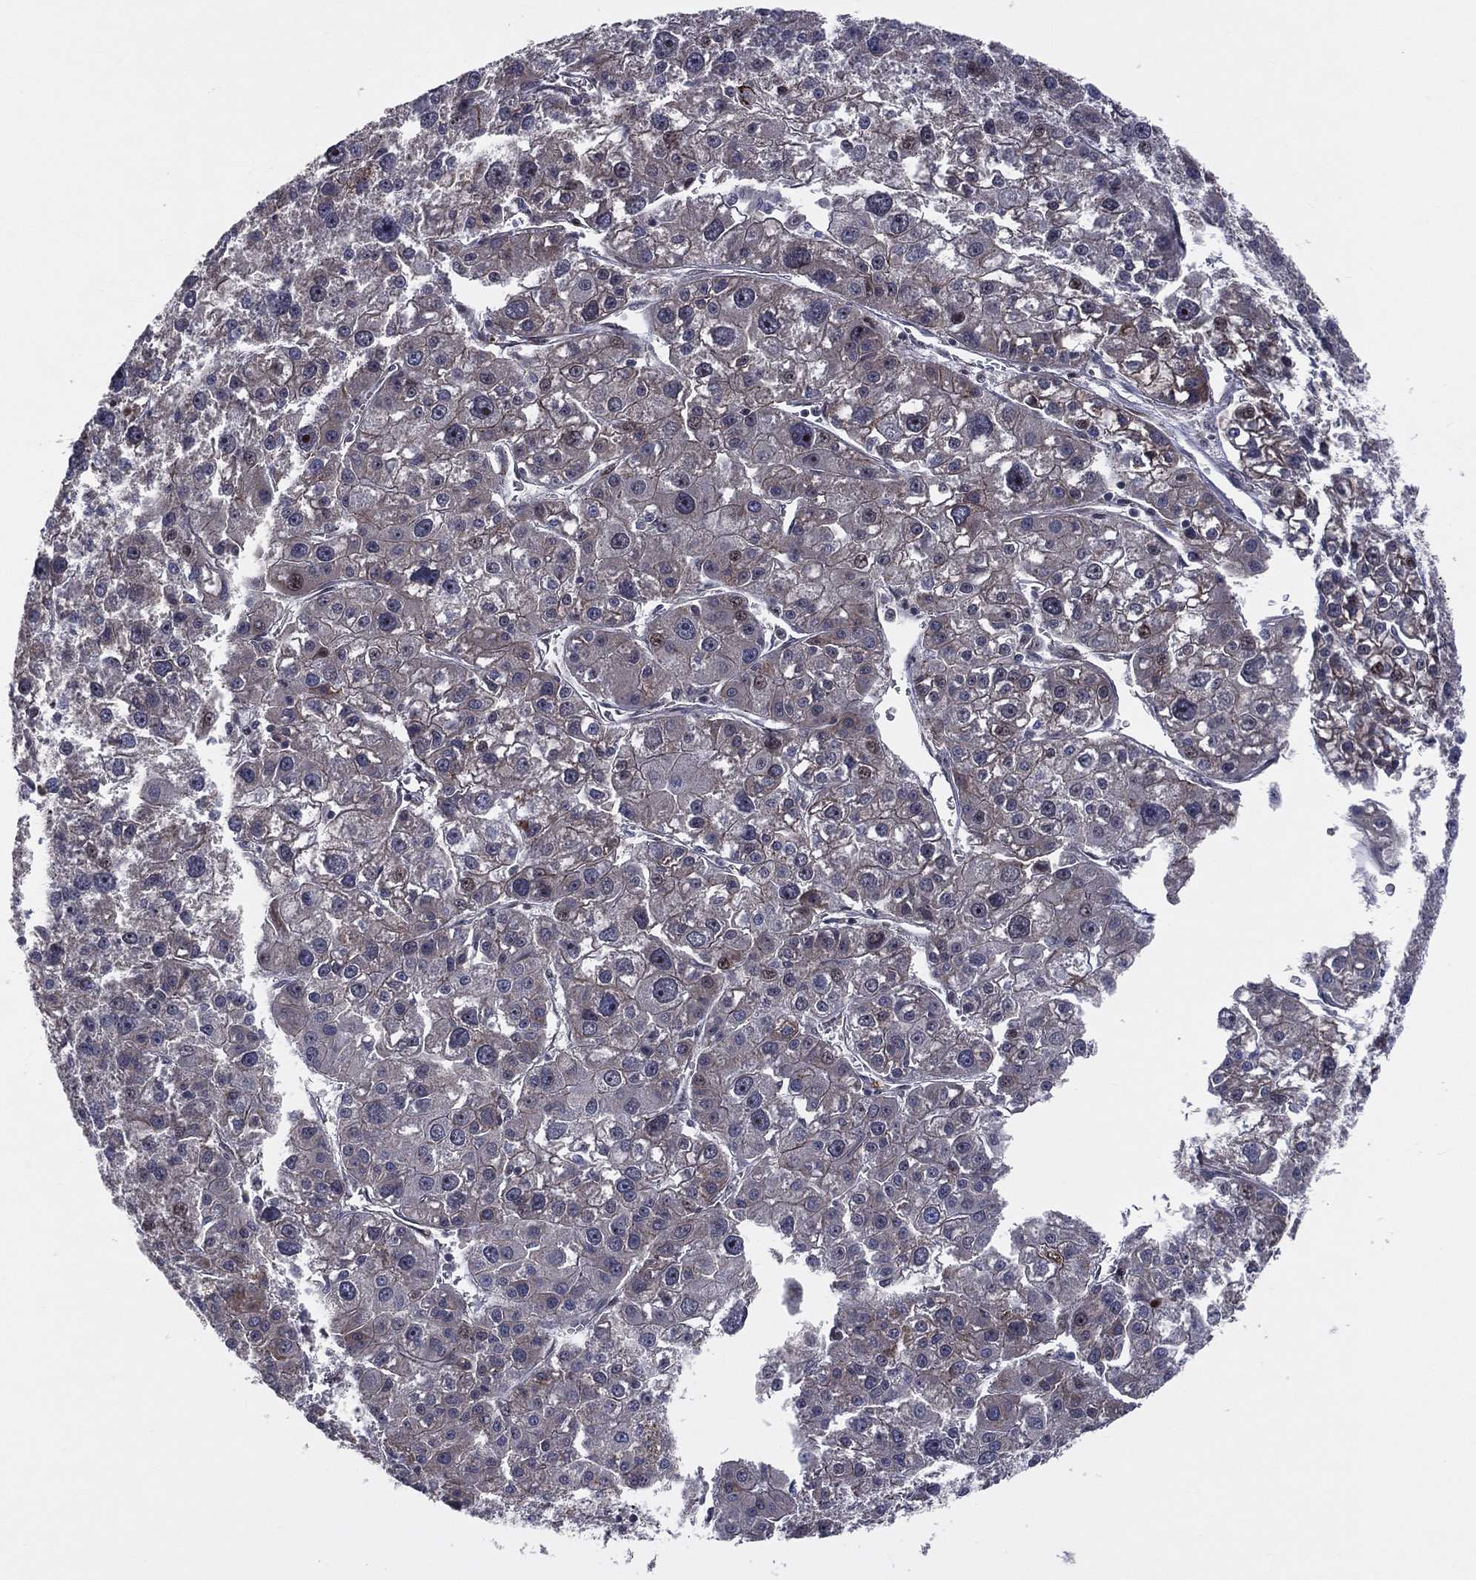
{"staining": {"intensity": "moderate", "quantity": "<25%", "location": "cytoplasmic/membranous,nuclear"}, "tissue": "liver cancer", "cell_type": "Tumor cells", "image_type": "cancer", "snomed": [{"axis": "morphology", "description": "Carcinoma, Hepatocellular, NOS"}, {"axis": "topography", "description": "Liver"}], "caption": "Immunohistochemistry (IHC) of liver hepatocellular carcinoma shows low levels of moderate cytoplasmic/membranous and nuclear staining in about <25% of tumor cells.", "gene": "VHL", "patient": {"sex": "male", "age": 73}}